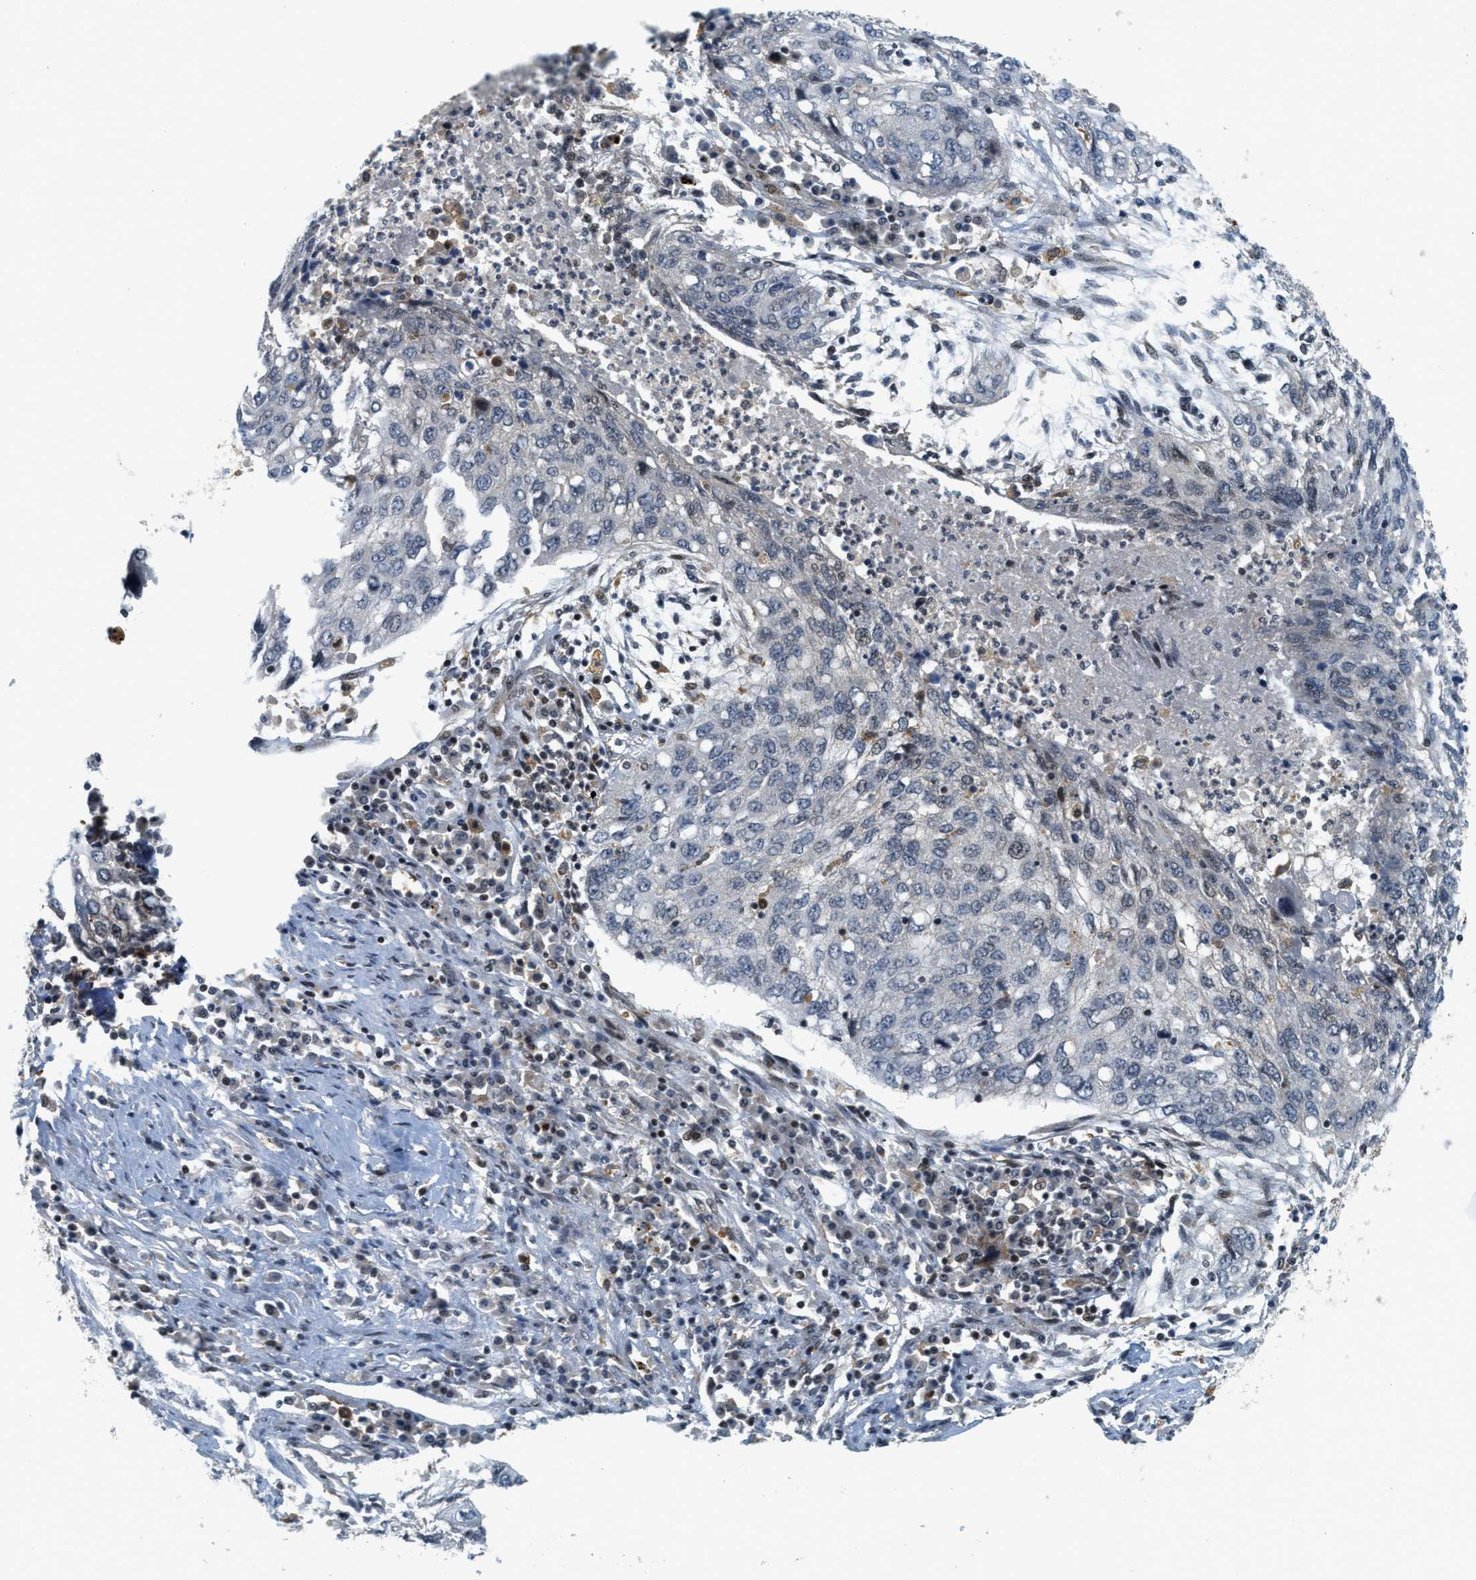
{"staining": {"intensity": "negative", "quantity": "none", "location": "none"}, "tissue": "lung cancer", "cell_type": "Tumor cells", "image_type": "cancer", "snomed": [{"axis": "morphology", "description": "Squamous cell carcinoma, NOS"}, {"axis": "topography", "description": "Lung"}], "caption": "High magnification brightfield microscopy of lung squamous cell carcinoma stained with DAB (brown) and counterstained with hematoxylin (blue): tumor cells show no significant positivity.", "gene": "ING1", "patient": {"sex": "female", "age": 63}}